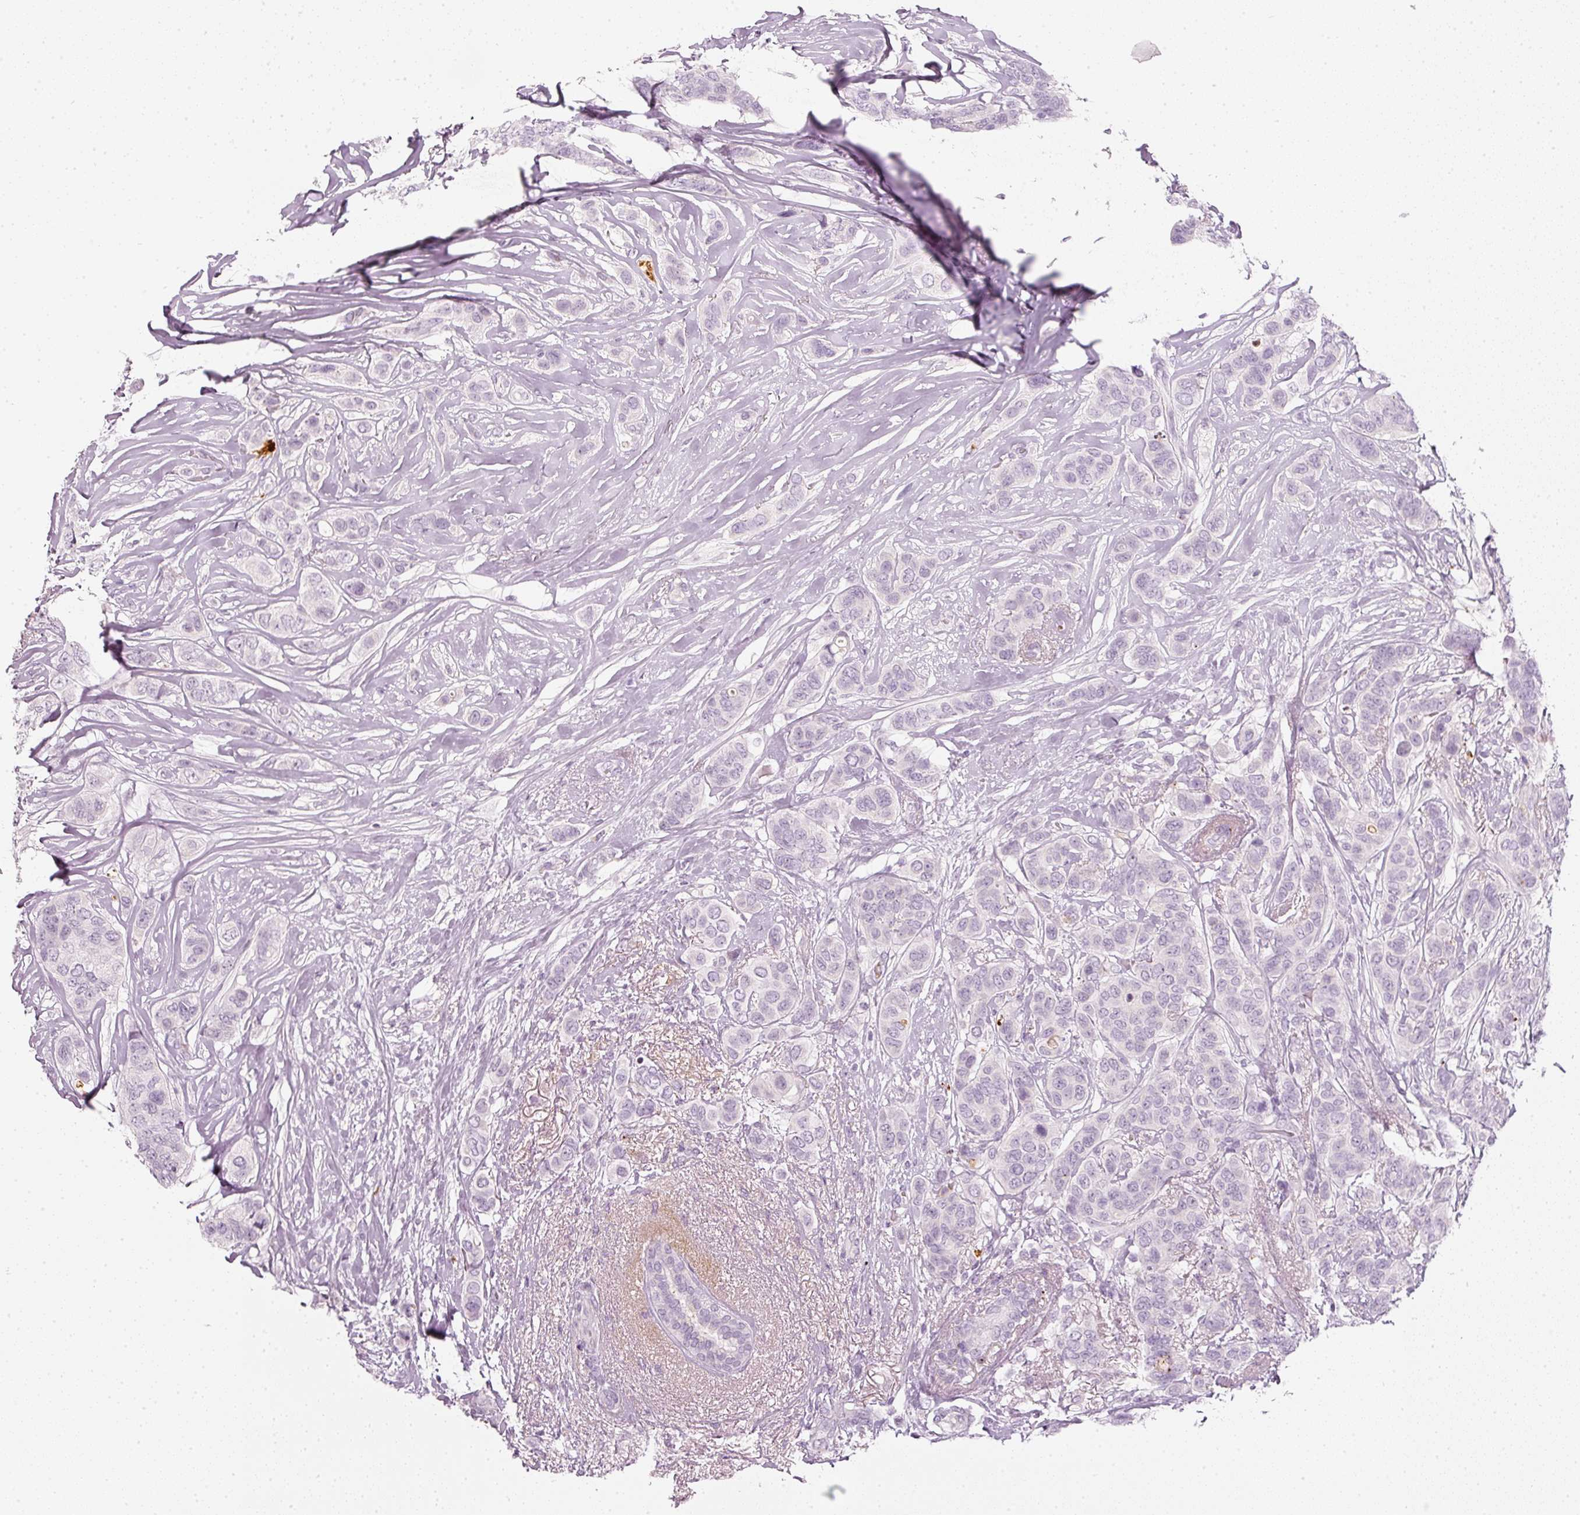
{"staining": {"intensity": "negative", "quantity": "none", "location": "none"}, "tissue": "breast cancer", "cell_type": "Tumor cells", "image_type": "cancer", "snomed": [{"axis": "morphology", "description": "Lobular carcinoma"}, {"axis": "topography", "description": "Breast"}], "caption": "Breast cancer (lobular carcinoma) stained for a protein using immunohistochemistry (IHC) reveals no expression tumor cells.", "gene": "LECT2", "patient": {"sex": "female", "age": 51}}